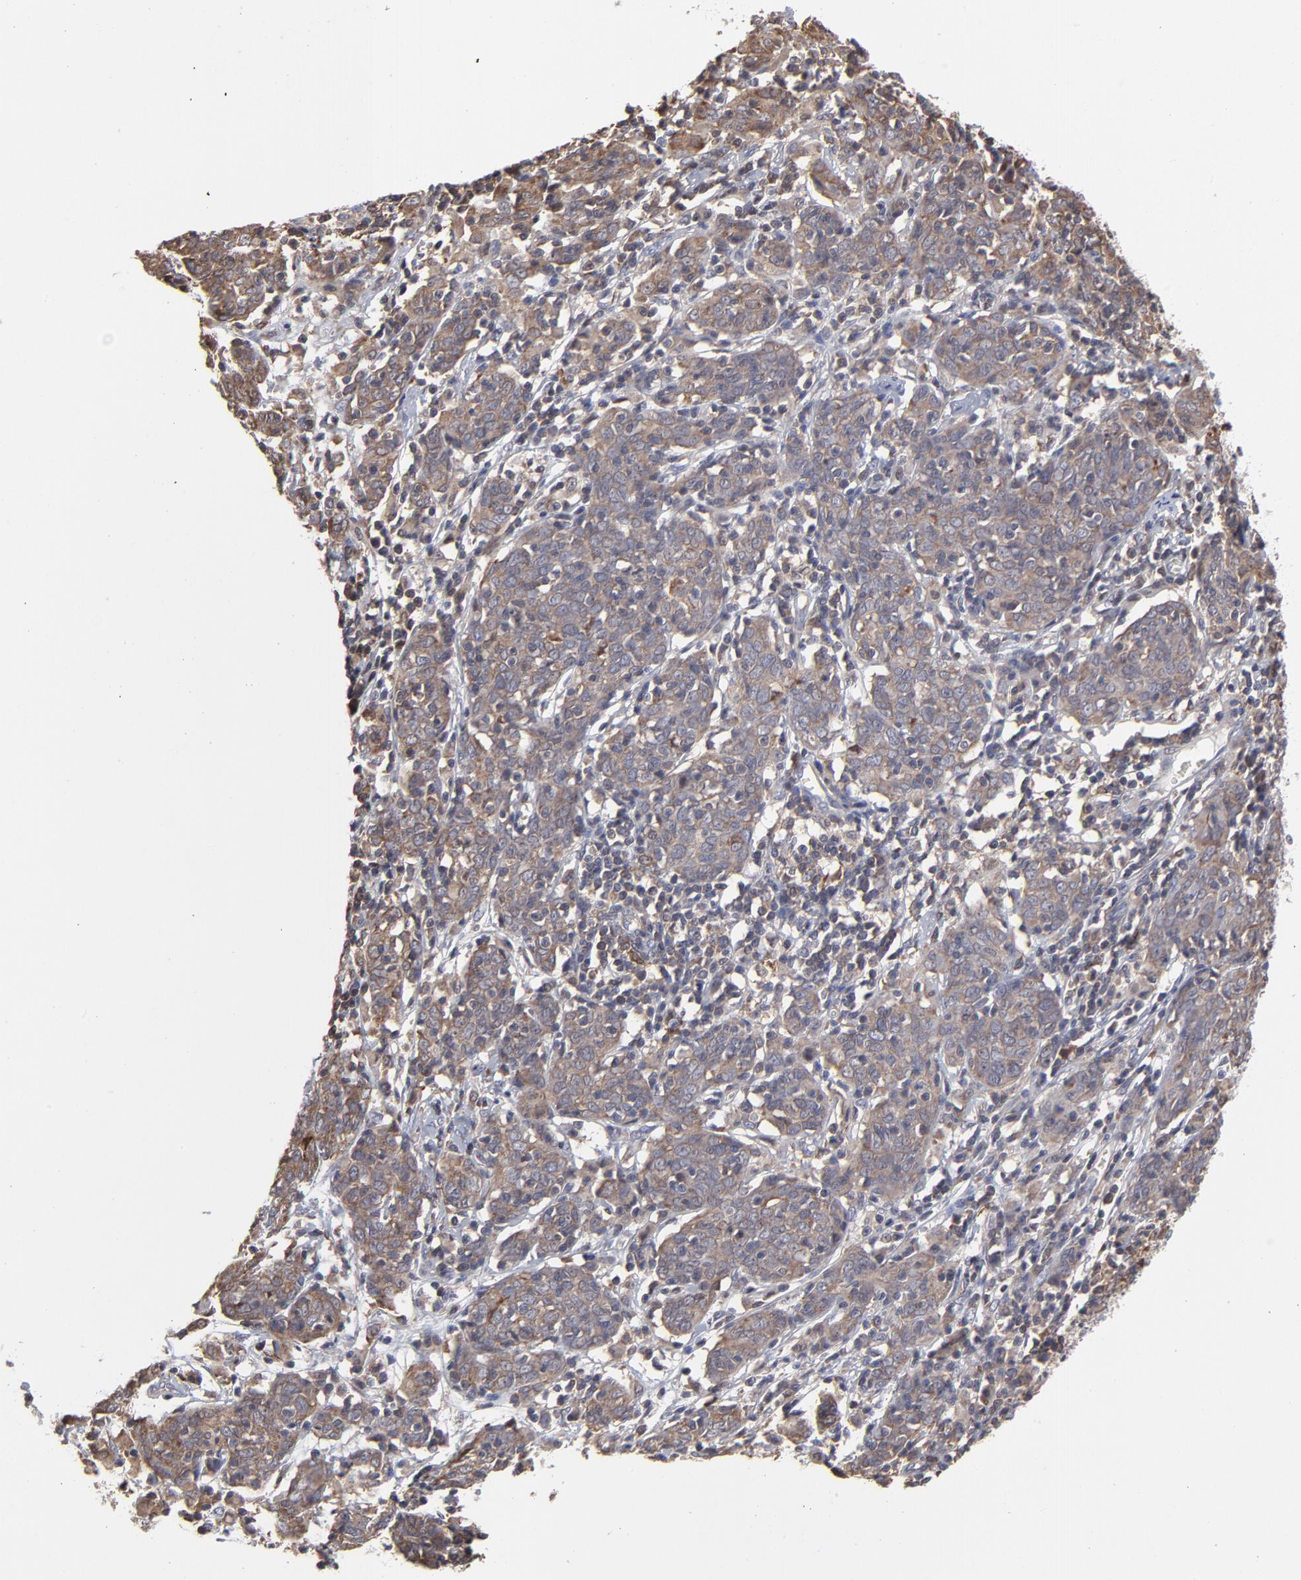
{"staining": {"intensity": "moderate", "quantity": ">75%", "location": "cytoplasmic/membranous"}, "tissue": "cervical cancer", "cell_type": "Tumor cells", "image_type": "cancer", "snomed": [{"axis": "morphology", "description": "Normal tissue, NOS"}, {"axis": "morphology", "description": "Squamous cell carcinoma, NOS"}, {"axis": "topography", "description": "Cervix"}], "caption": "About >75% of tumor cells in human squamous cell carcinoma (cervical) display moderate cytoplasmic/membranous protein positivity as visualized by brown immunohistochemical staining.", "gene": "MAP2K1", "patient": {"sex": "female", "age": 67}}